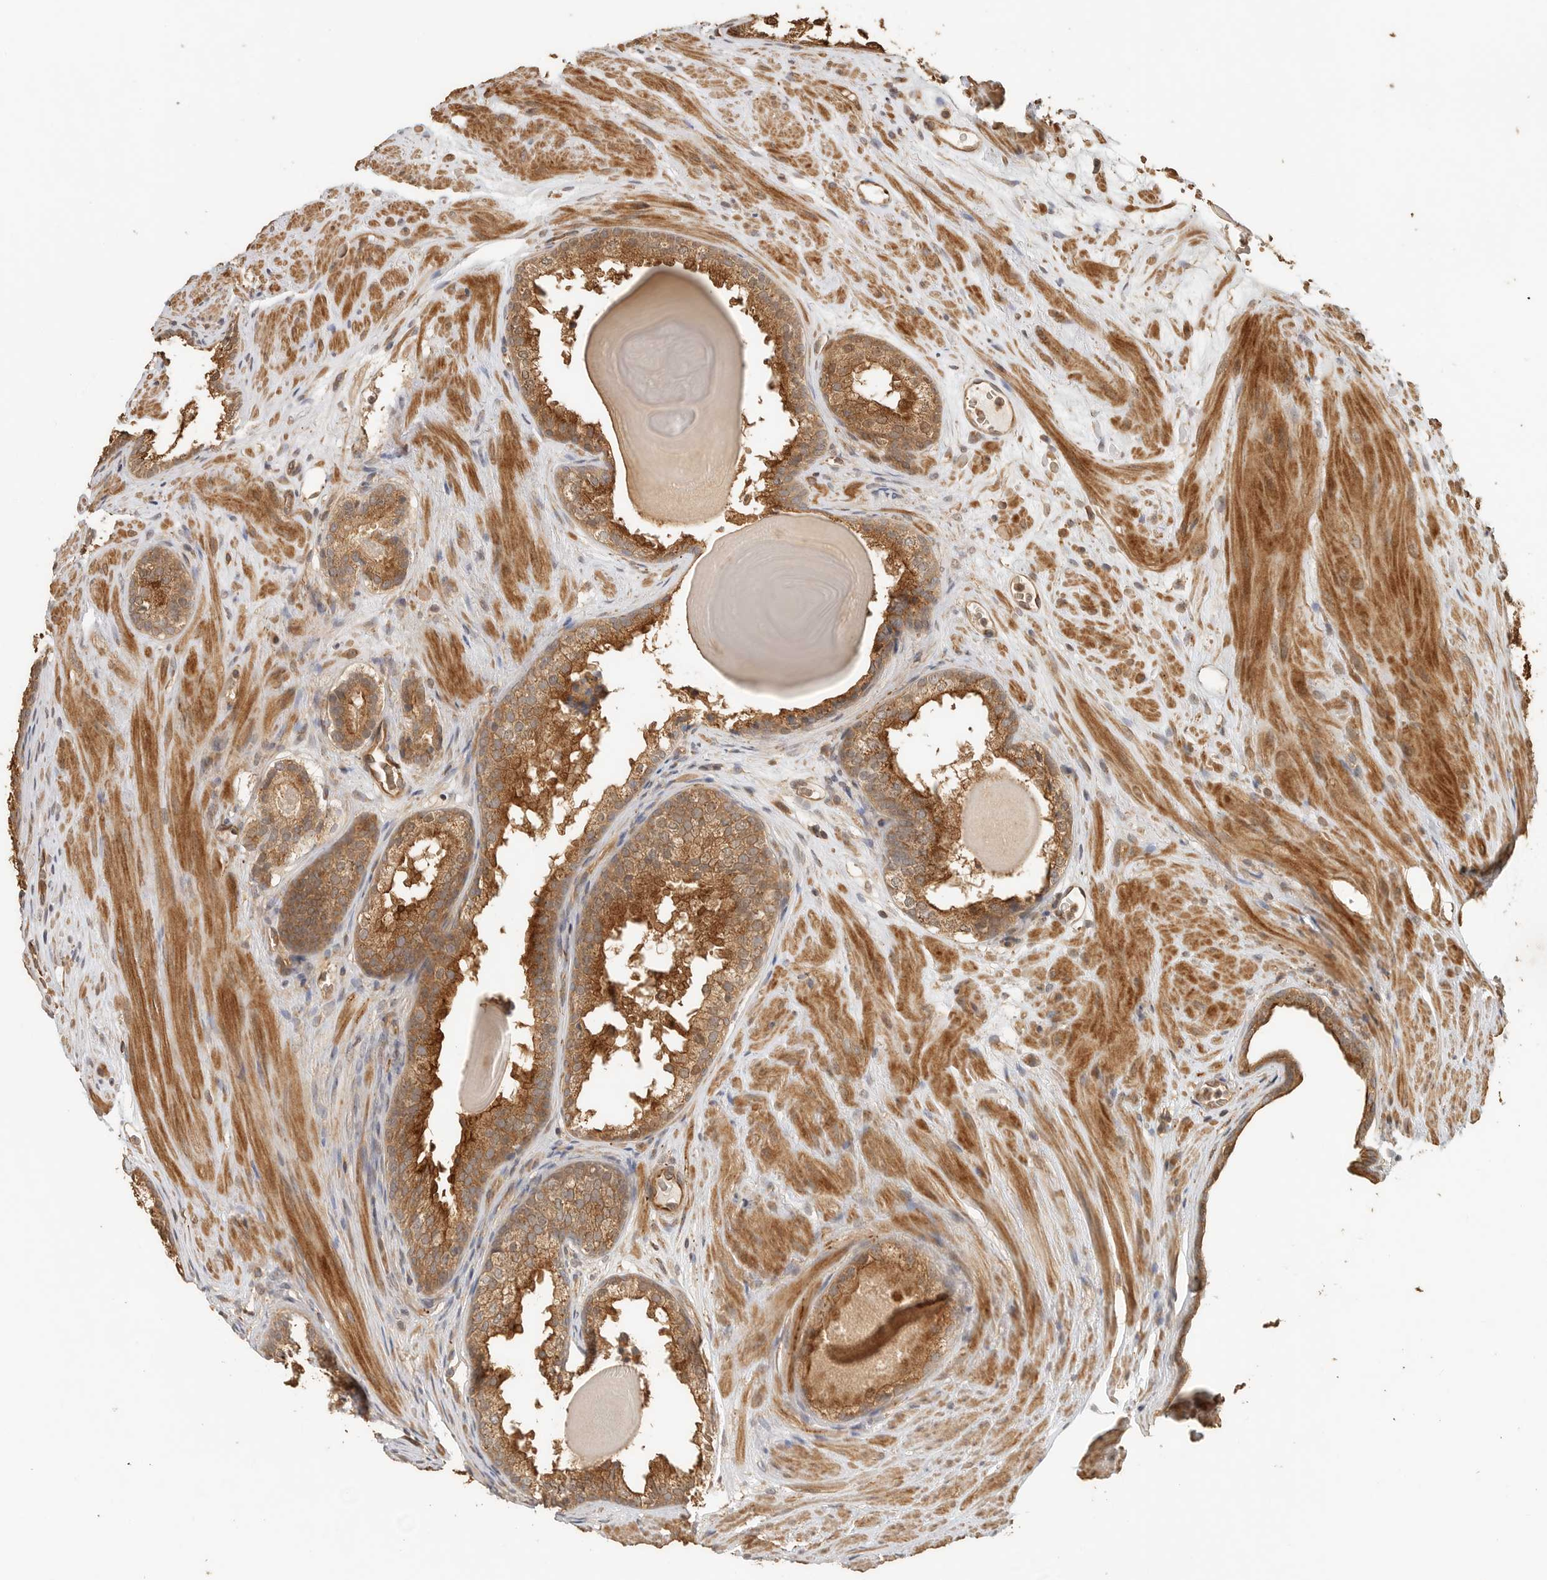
{"staining": {"intensity": "moderate", "quantity": ">75%", "location": "cytoplasmic/membranous"}, "tissue": "prostate cancer", "cell_type": "Tumor cells", "image_type": "cancer", "snomed": [{"axis": "morphology", "description": "Adenocarcinoma, Low grade"}, {"axis": "topography", "description": "Prostate"}], "caption": "Brown immunohistochemical staining in human prostate adenocarcinoma (low-grade) shows moderate cytoplasmic/membranous staining in about >75% of tumor cells.", "gene": "OTUD6B", "patient": {"sex": "male", "age": 69}}